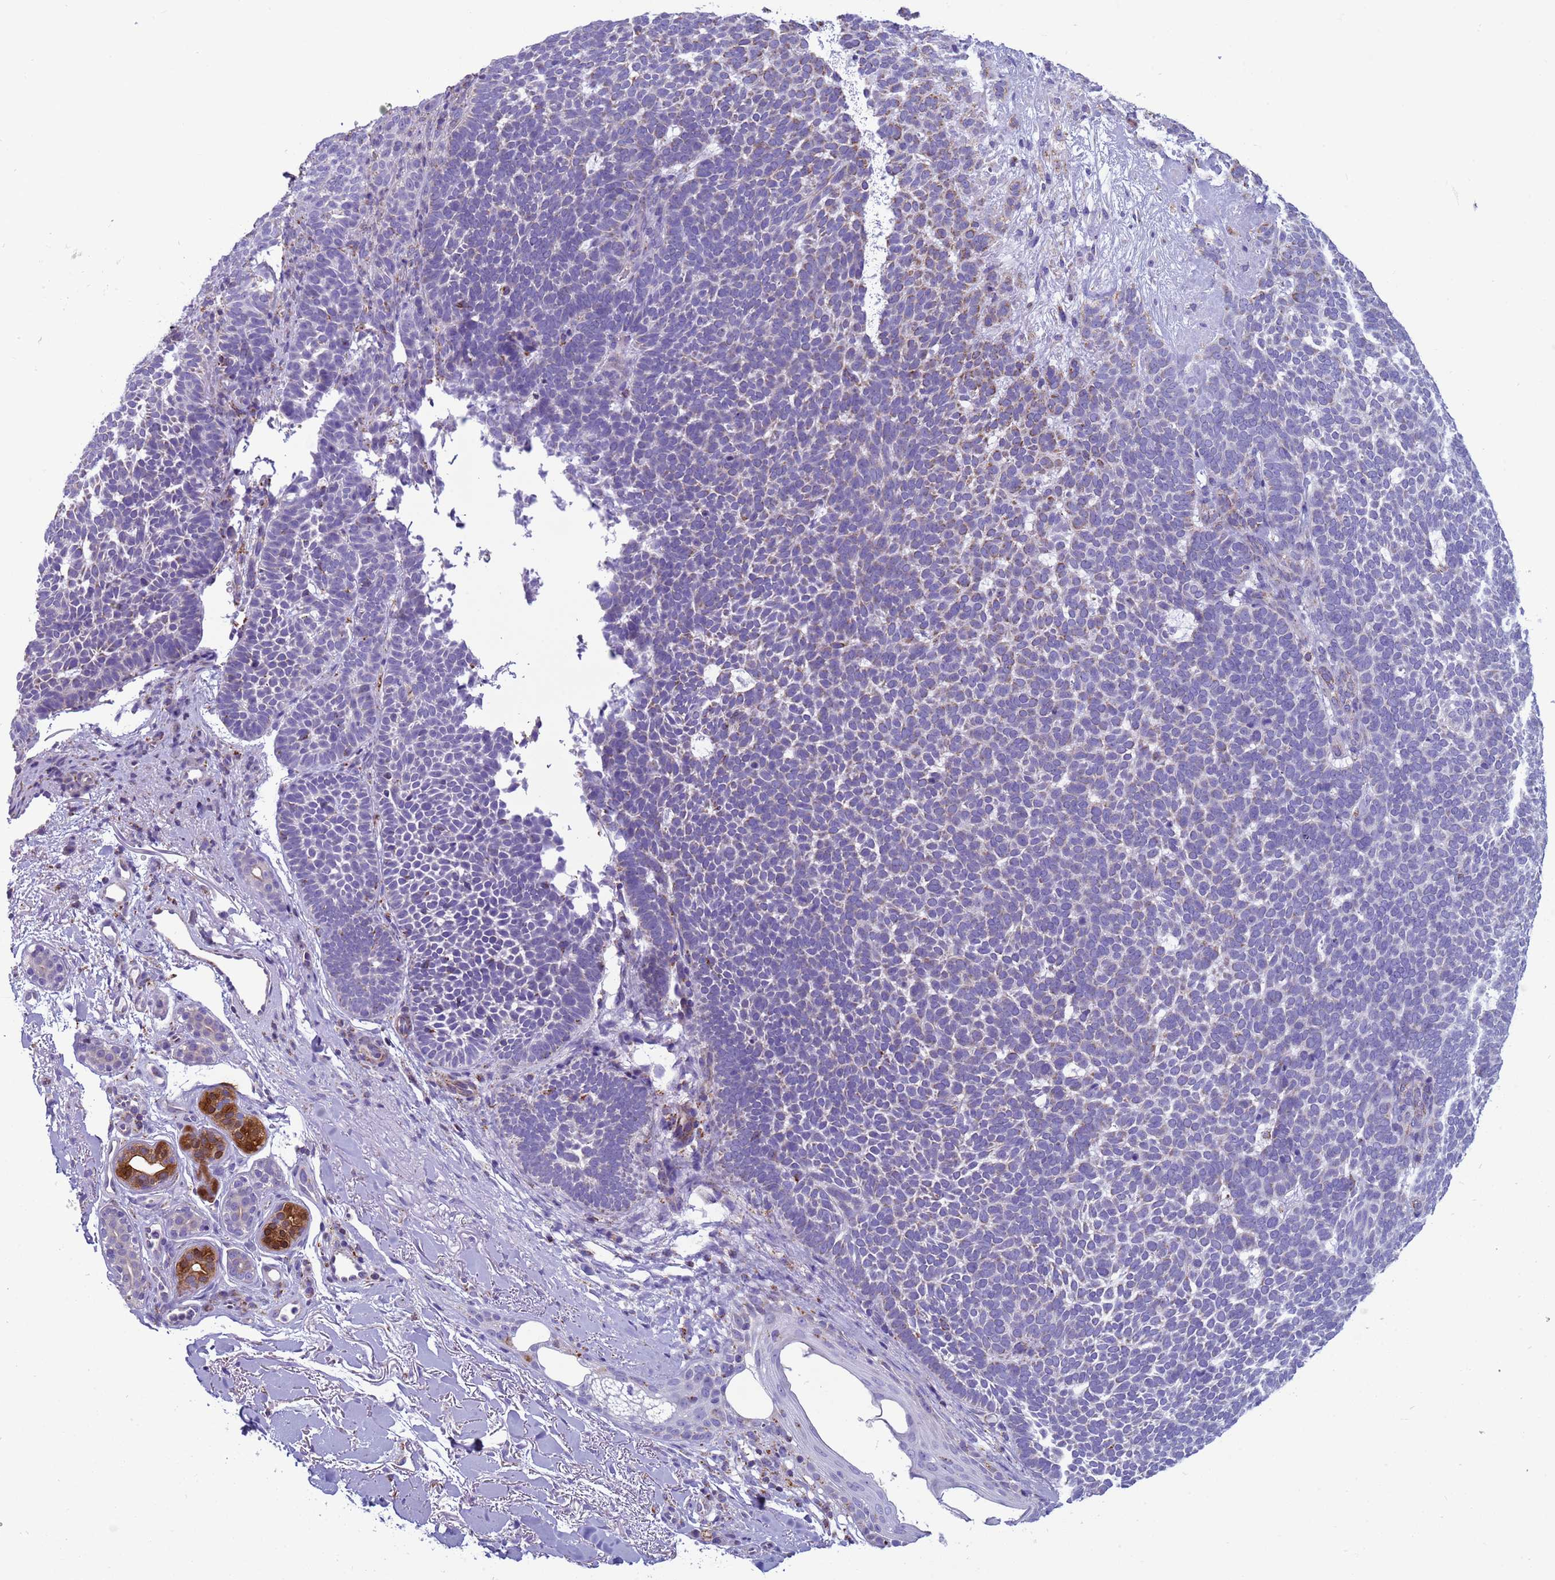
{"staining": {"intensity": "weak", "quantity": "<25%", "location": "cytoplasmic/membranous"}, "tissue": "skin cancer", "cell_type": "Tumor cells", "image_type": "cancer", "snomed": [{"axis": "morphology", "description": "Basal cell carcinoma"}, {"axis": "topography", "description": "Skin"}], "caption": "Immunohistochemistry of human skin basal cell carcinoma shows no expression in tumor cells.", "gene": "NCALD", "patient": {"sex": "female", "age": 77}}